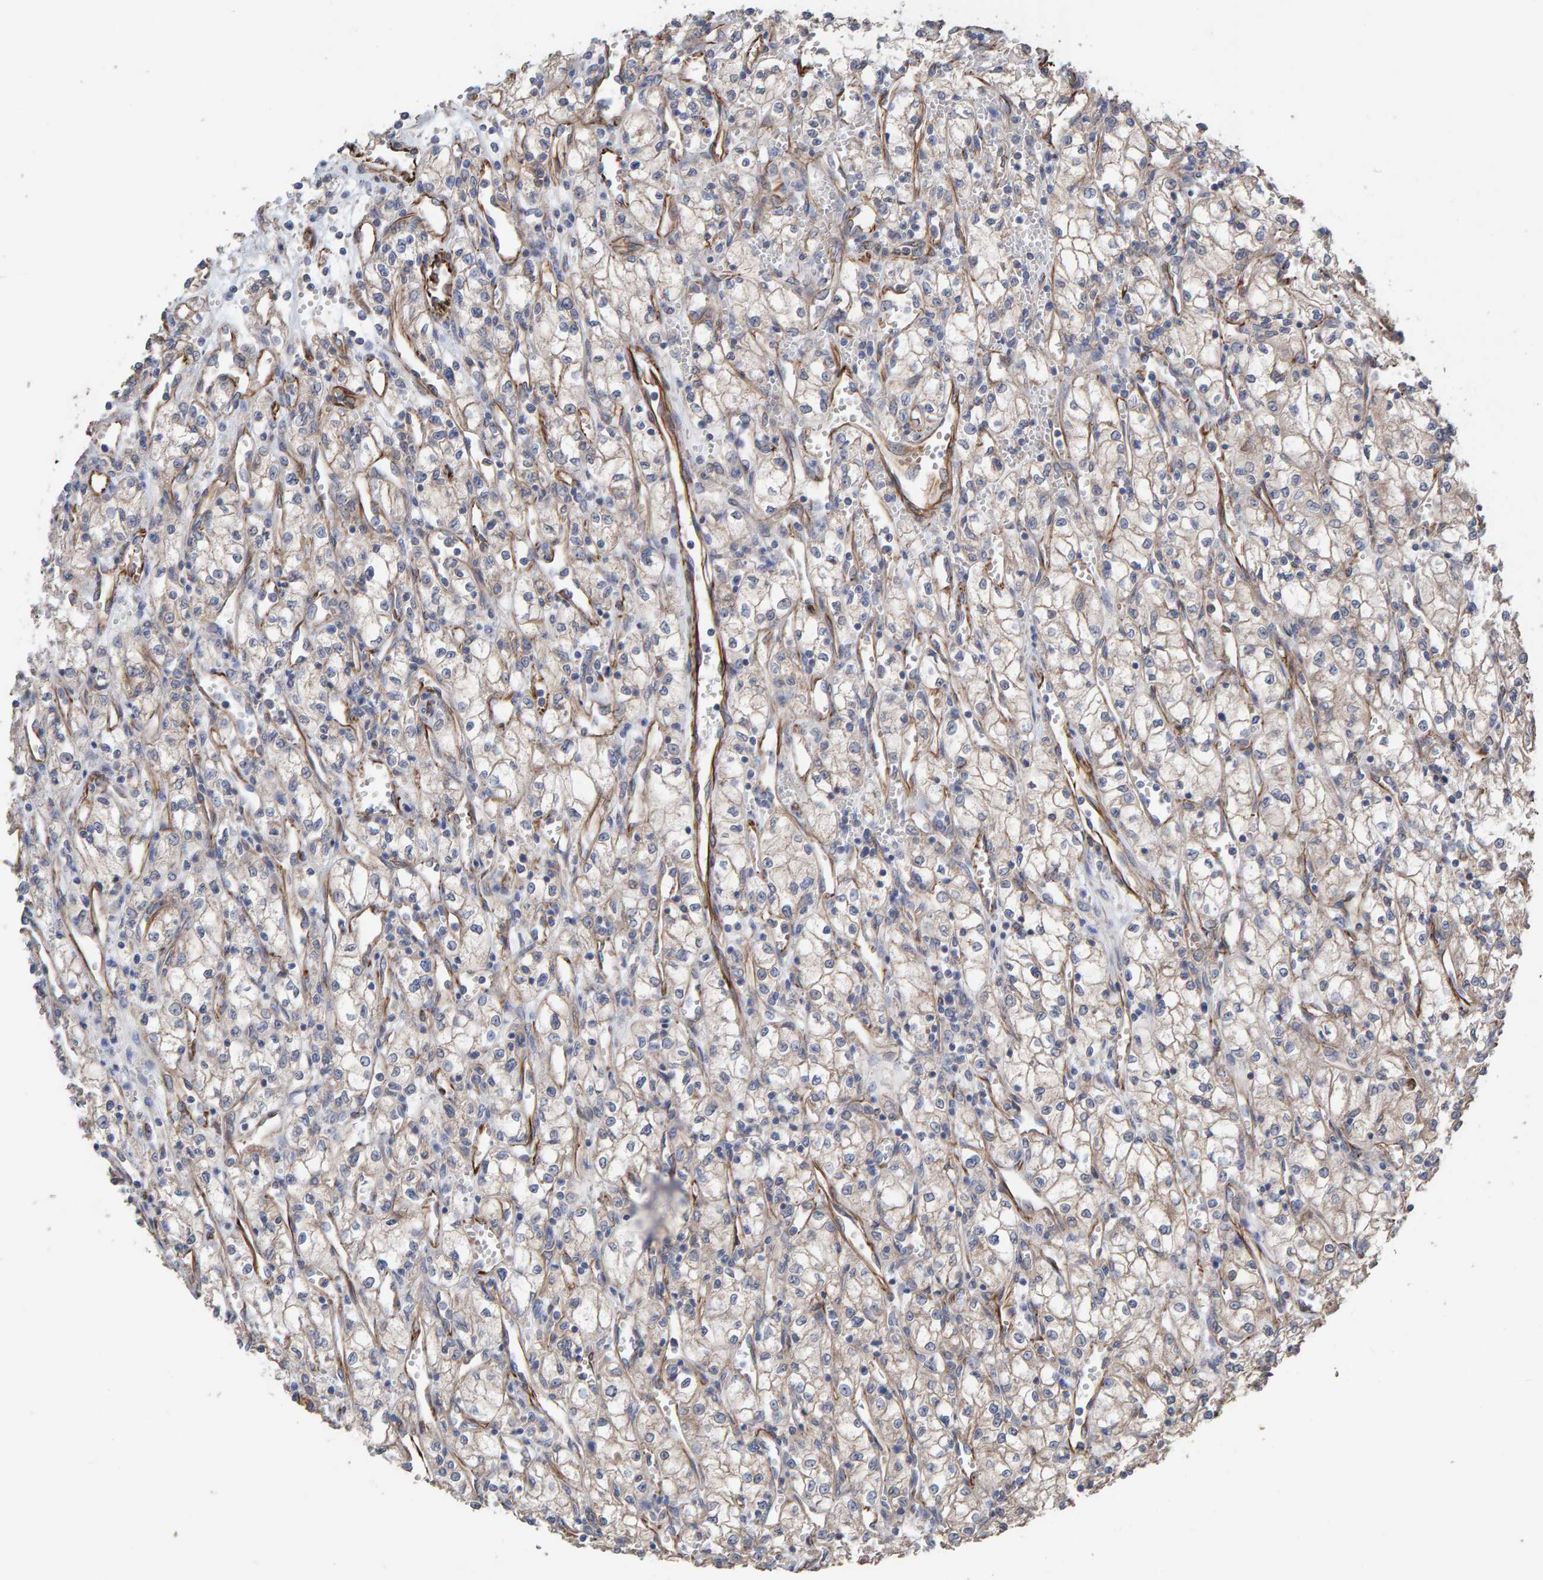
{"staining": {"intensity": "negative", "quantity": "none", "location": "none"}, "tissue": "renal cancer", "cell_type": "Tumor cells", "image_type": "cancer", "snomed": [{"axis": "morphology", "description": "Adenocarcinoma, NOS"}, {"axis": "topography", "description": "Kidney"}], "caption": "Renal cancer (adenocarcinoma) was stained to show a protein in brown. There is no significant staining in tumor cells.", "gene": "ZNF347", "patient": {"sex": "male", "age": 59}}